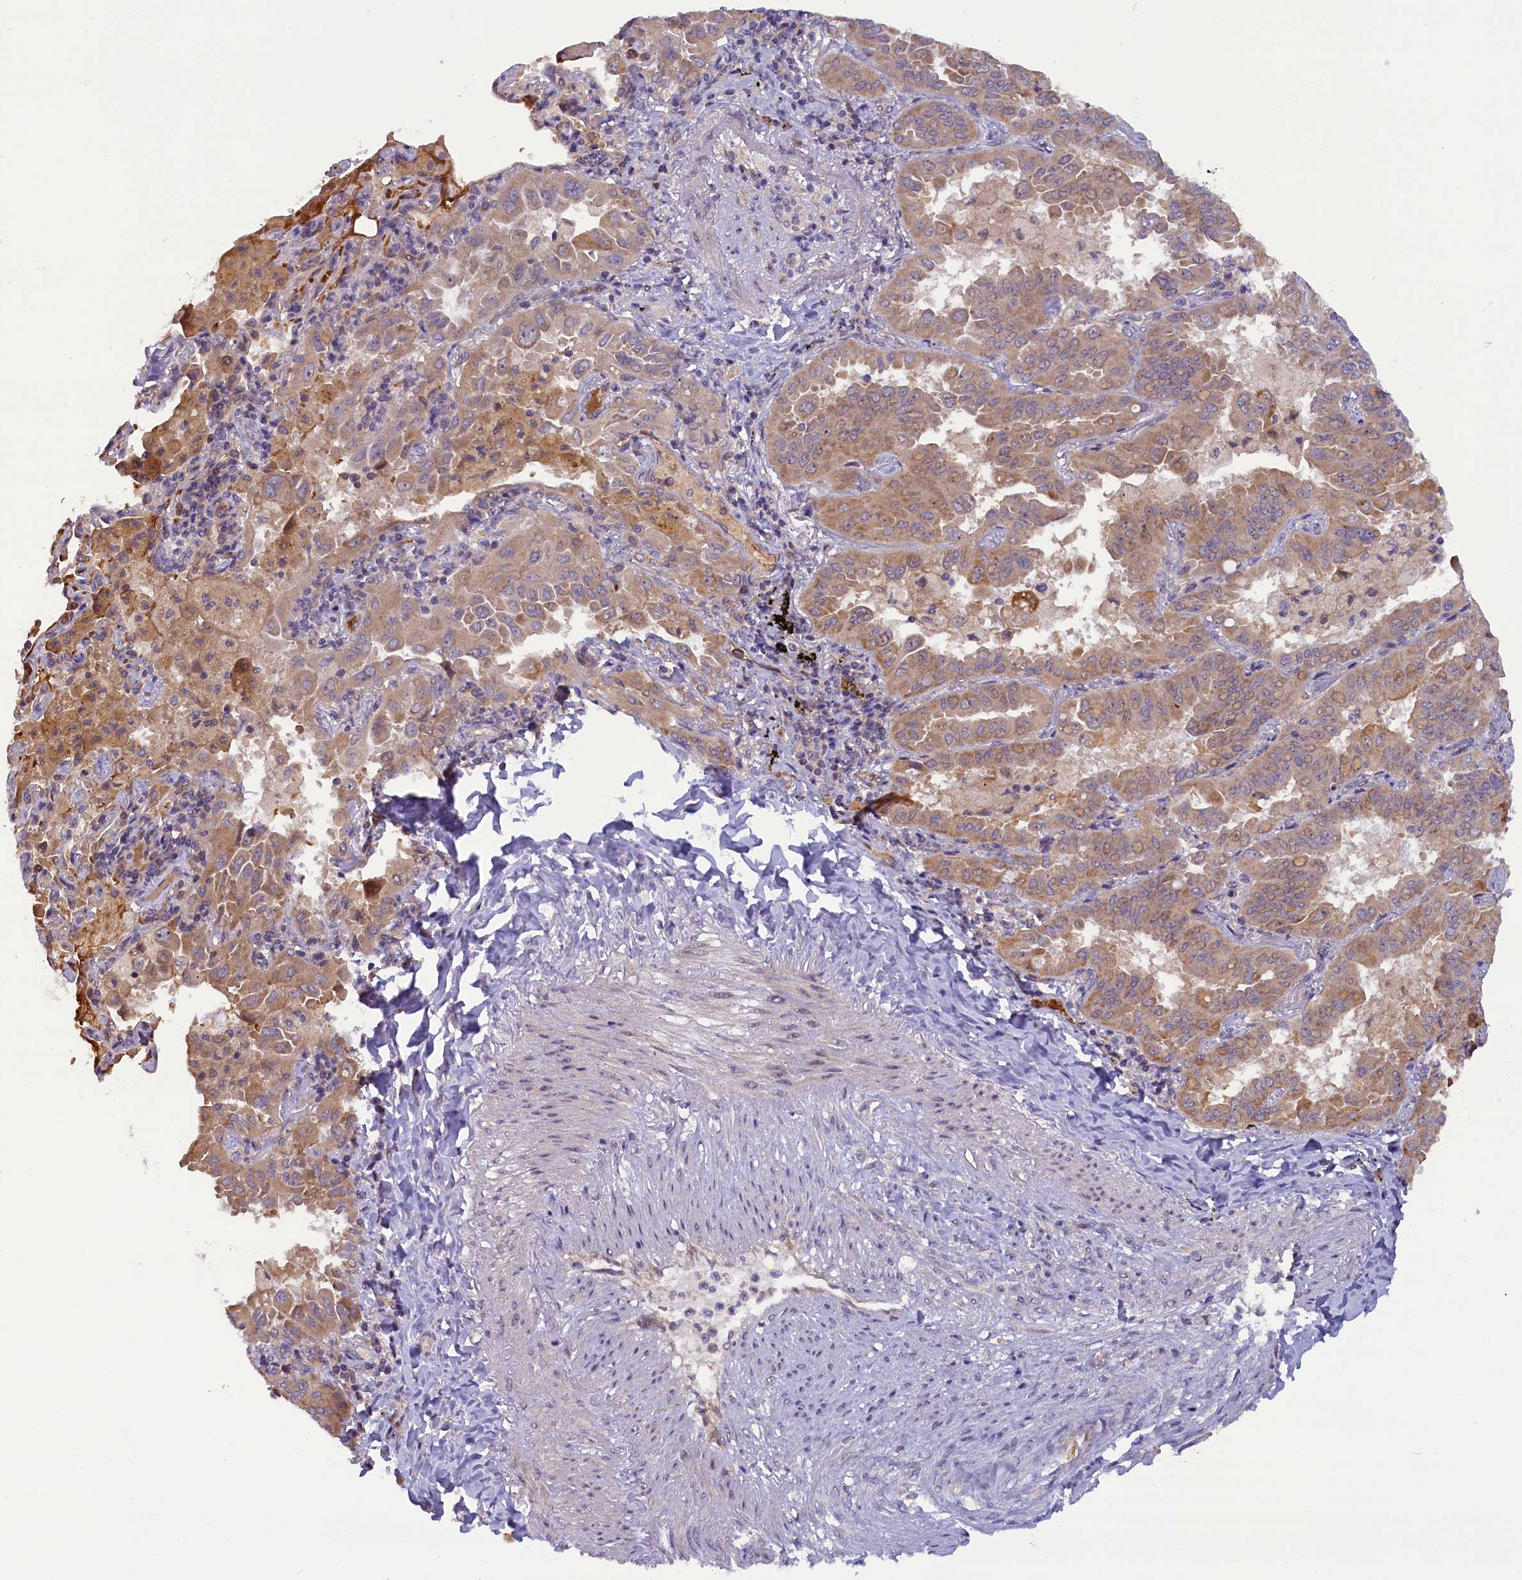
{"staining": {"intensity": "moderate", "quantity": ">75%", "location": "cytoplasmic/membranous"}, "tissue": "lung cancer", "cell_type": "Tumor cells", "image_type": "cancer", "snomed": [{"axis": "morphology", "description": "Adenocarcinoma, NOS"}, {"axis": "topography", "description": "Lung"}], "caption": "Lung adenocarcinoma tissue shows moderate cytoplasmic/membranous expression in about >75% of tumor cells, visualized by immunohistochemistry. (Brightfield microscopy of DAB IHC at high magnification).", "gene": "CCDC9B", "patient": {"sex": "male", "age": 64}}